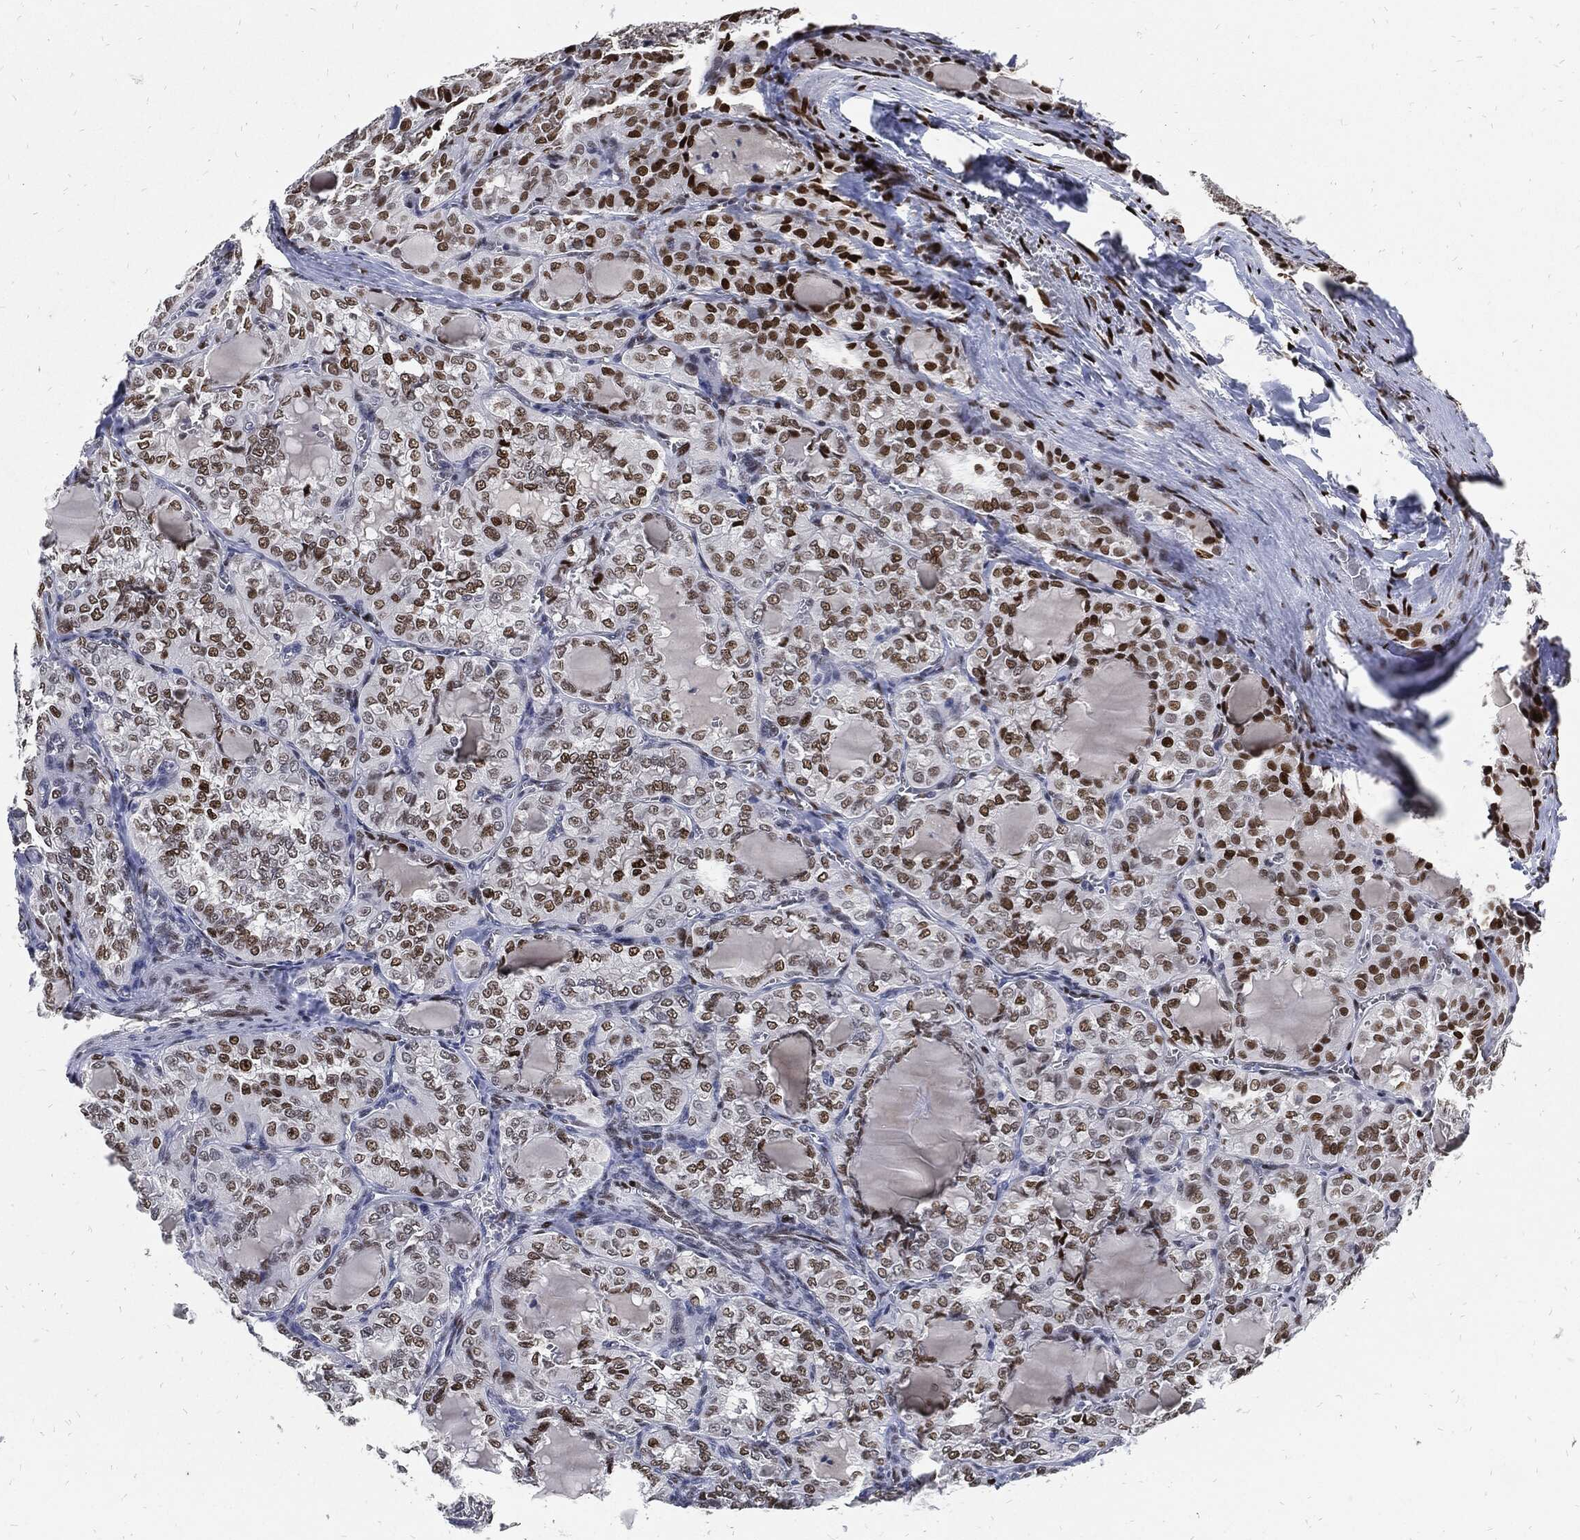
{"staining": {"intensity": "moderate", "quantity": "25%-75%", "location": "nuclear"}, "tissue": "thyroid cancer", "cell_type": "Tumor cells", "image_type": "cancer", "snomed": [{"axis": "morphology", "description": "Papillary adenocarcinoma, NOS"}, {"axis": "topography", "description": "Thyroid gland"}], "caption": "Thyroid papillary adenocarcinoma stained for a protein (brown) displays moderate nuclear positive staining in approximately 25%-75% of tumor cells.", "gene": "JUN", "patient": {"sex": "female", "age": 41}}